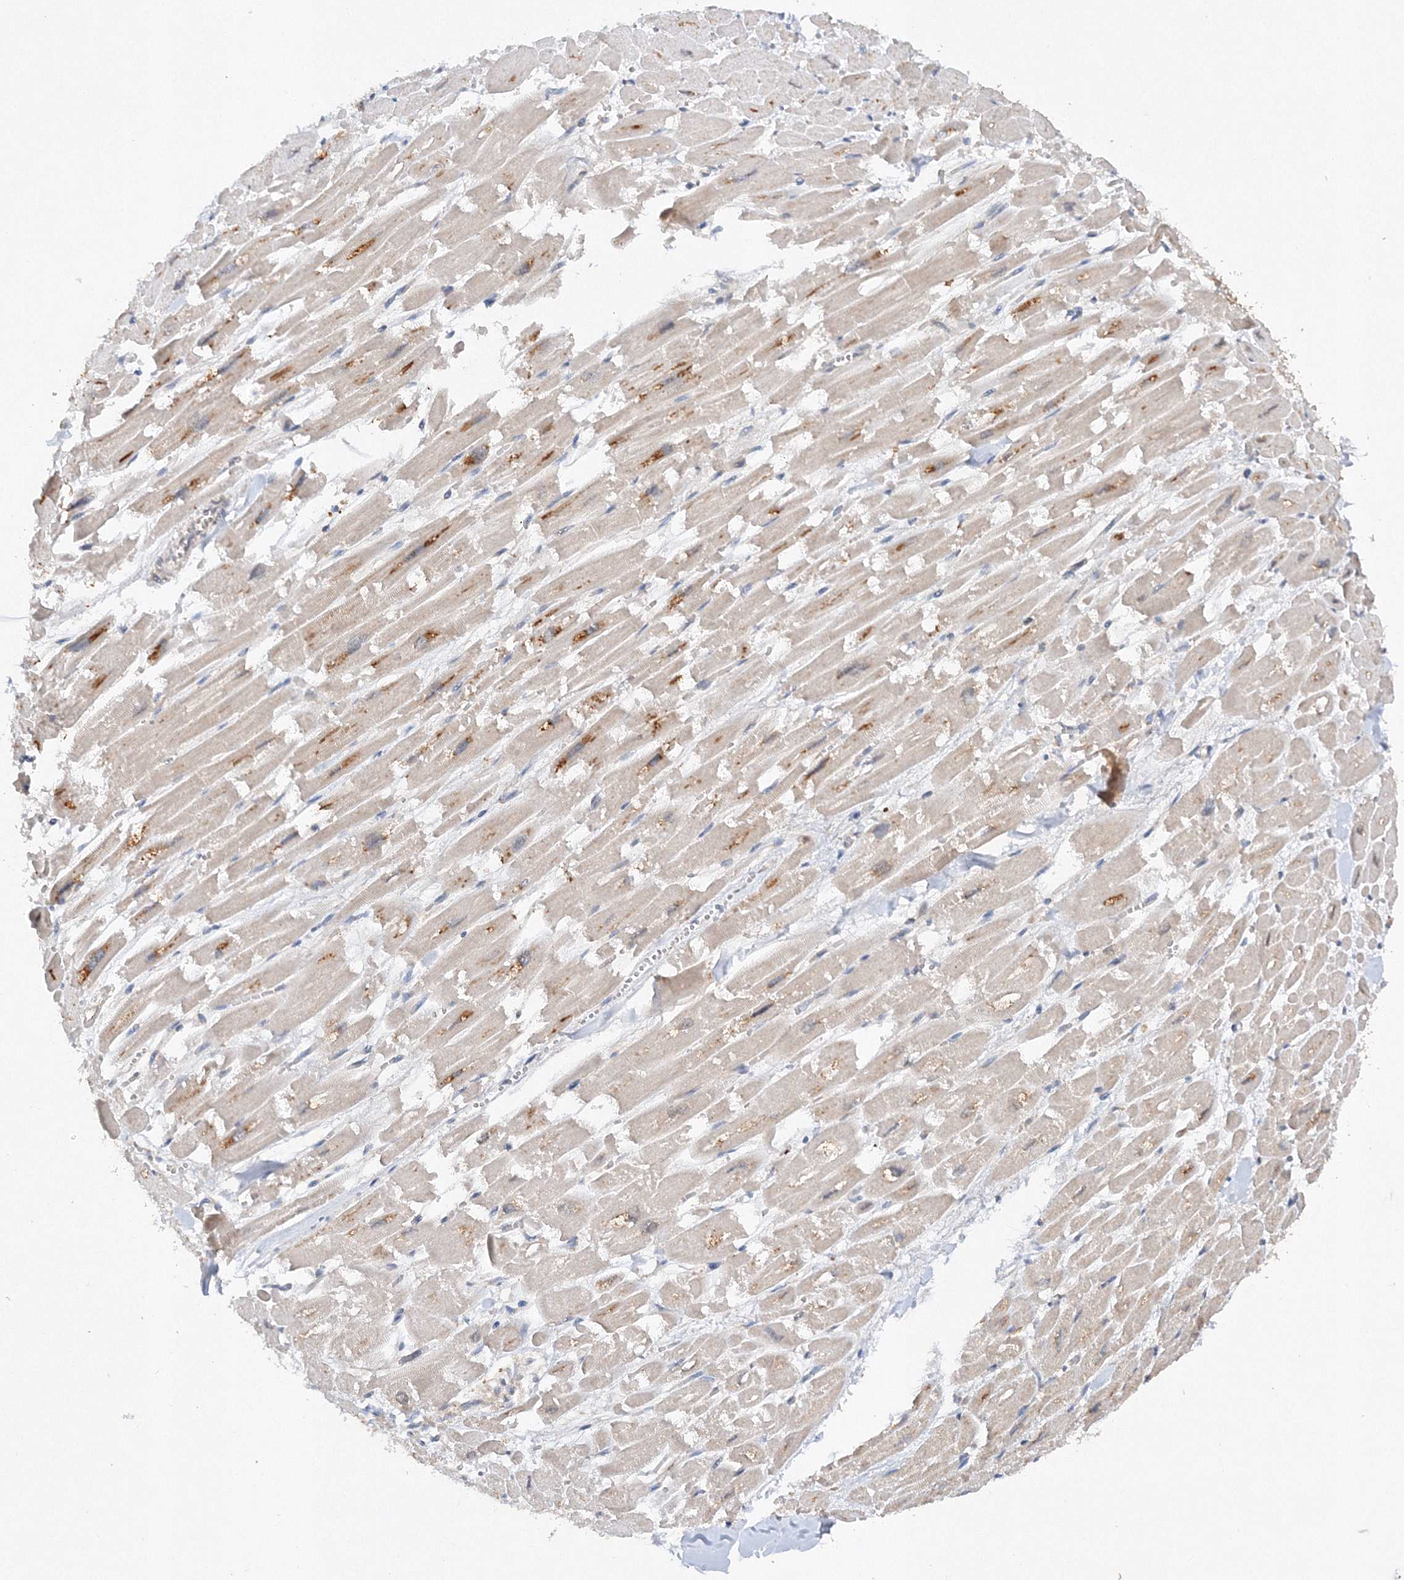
{"staining": {"intensity": "moderate", "quantity": "25%-75%", "location": "cytoplasmic/membranous,nuclear"}, "tissue": "heart muscle", "cell_type": "Cardiomyocytes", "image_type": "normal", "snomed": [{"axis": "morphology", "description": "Normal tissue, NOS"}, {"axis": "topography", "description": "Heart"}], "caption": "An immunohistochemistry photomicrograph of unremarkable tissue is shown. Protein staining in brown highlights moderate cytoplasmic/membranous,nuclear positivity in heart muscle within cardiomyocytes. Nuclei are stained in blue.", "gene": "SLC36A1", "patient": {"sex": "male", "age": 54}}